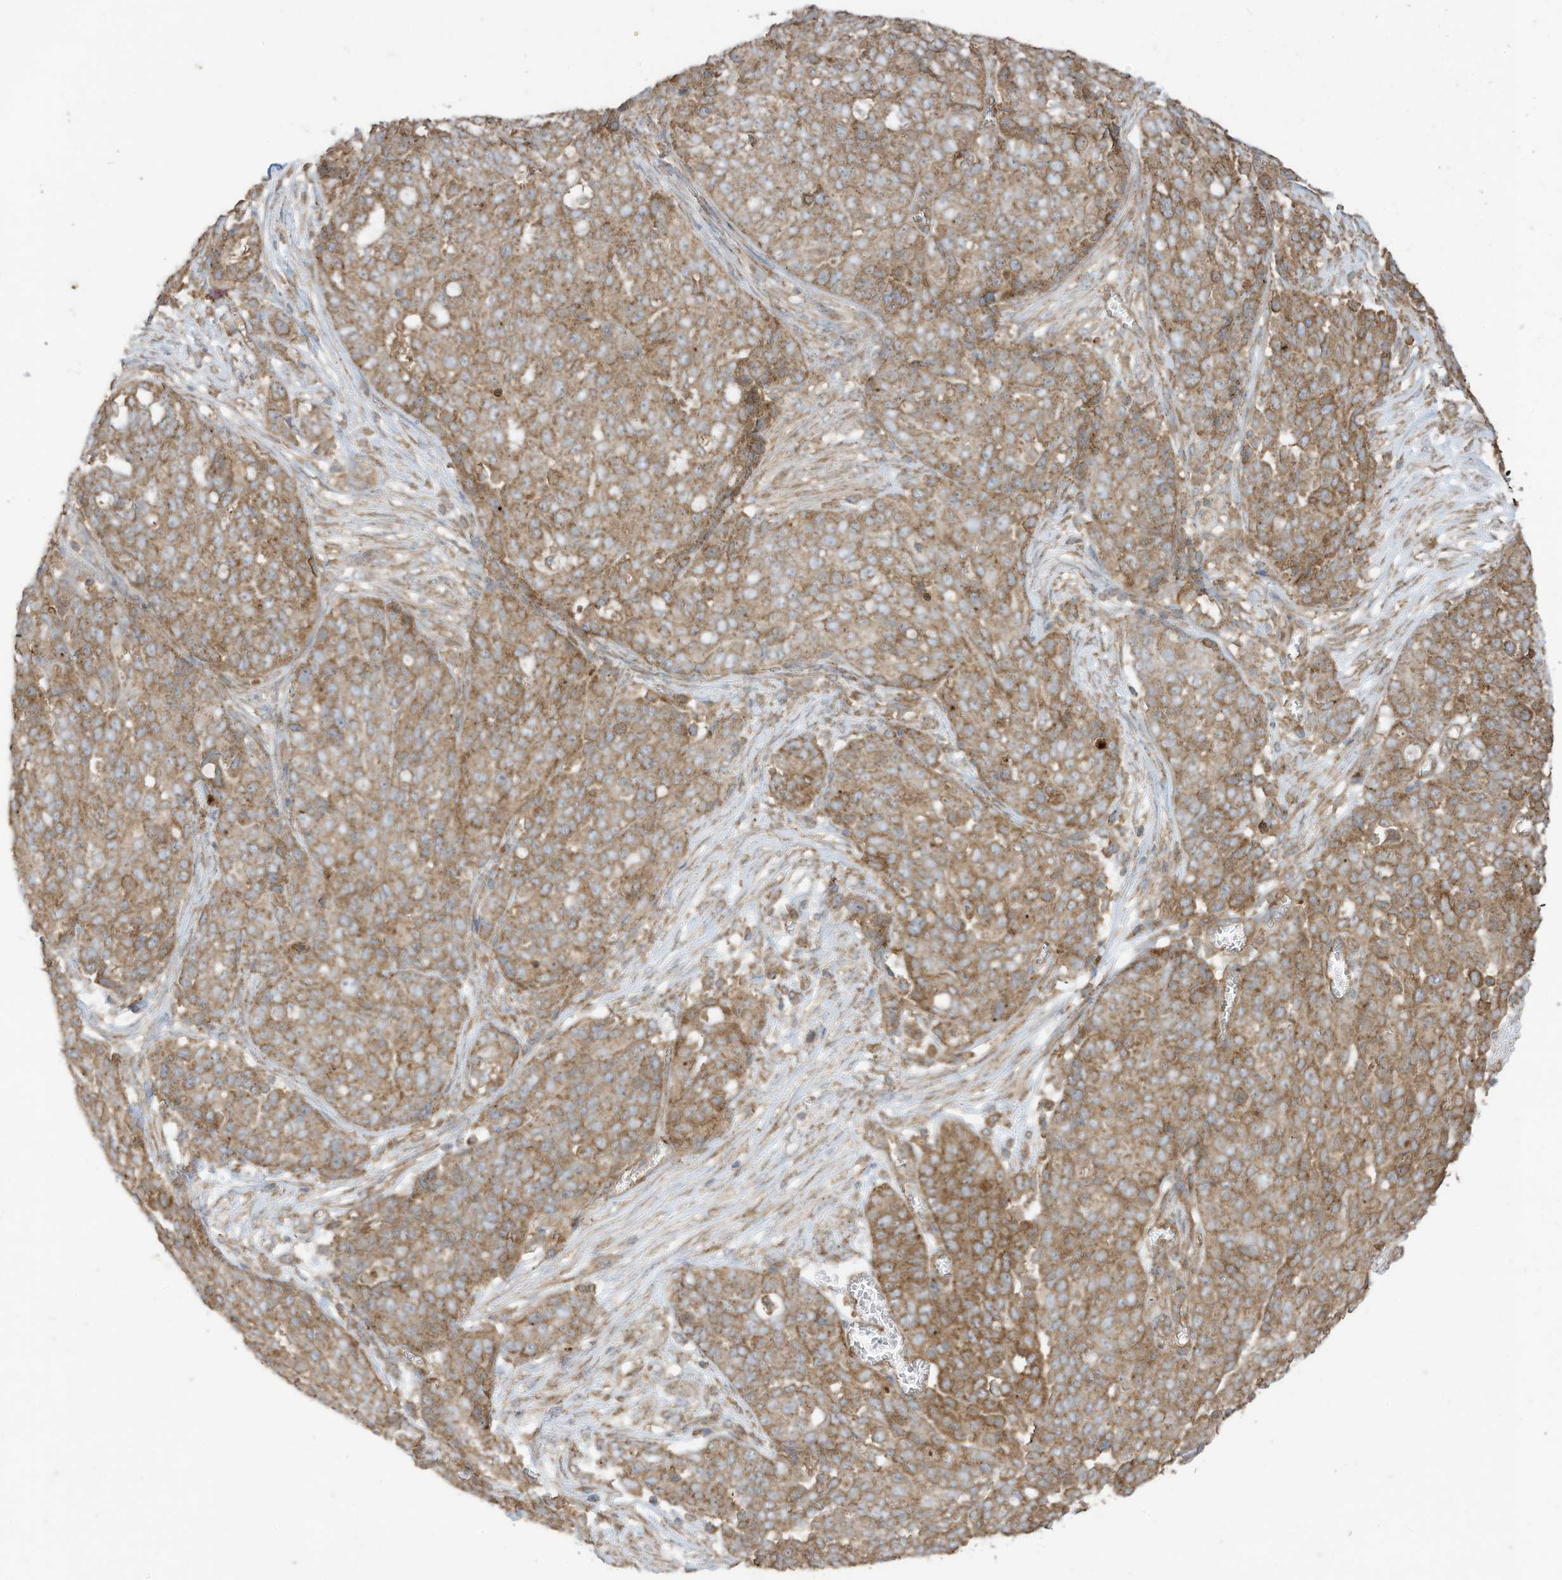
{"staining": {"intensity": "moderate", "quantity": ">75%", "location": "cytoplasmic/membranous"}, "tissue": "ovarian cancer", "cell_type": "Tumor cells", "image_type": "cancer", "snomed": [{"axis": "morphology", "description": "Cystadenocarcinoma, serous, NOS"}, {"axis": "topography", "description": "Soft tissue"}, {"axis": "topography", "description": "Ovary"}], "caption": "The photomicrograph displays immunohistochemical staining of ovarian cancer. There is moderate cytoplasmic/membranous staining is appreciated in approximately >75% of tumor cells.", "gene": "CGAS", "patient": {"sex": "female", "age": 57}}